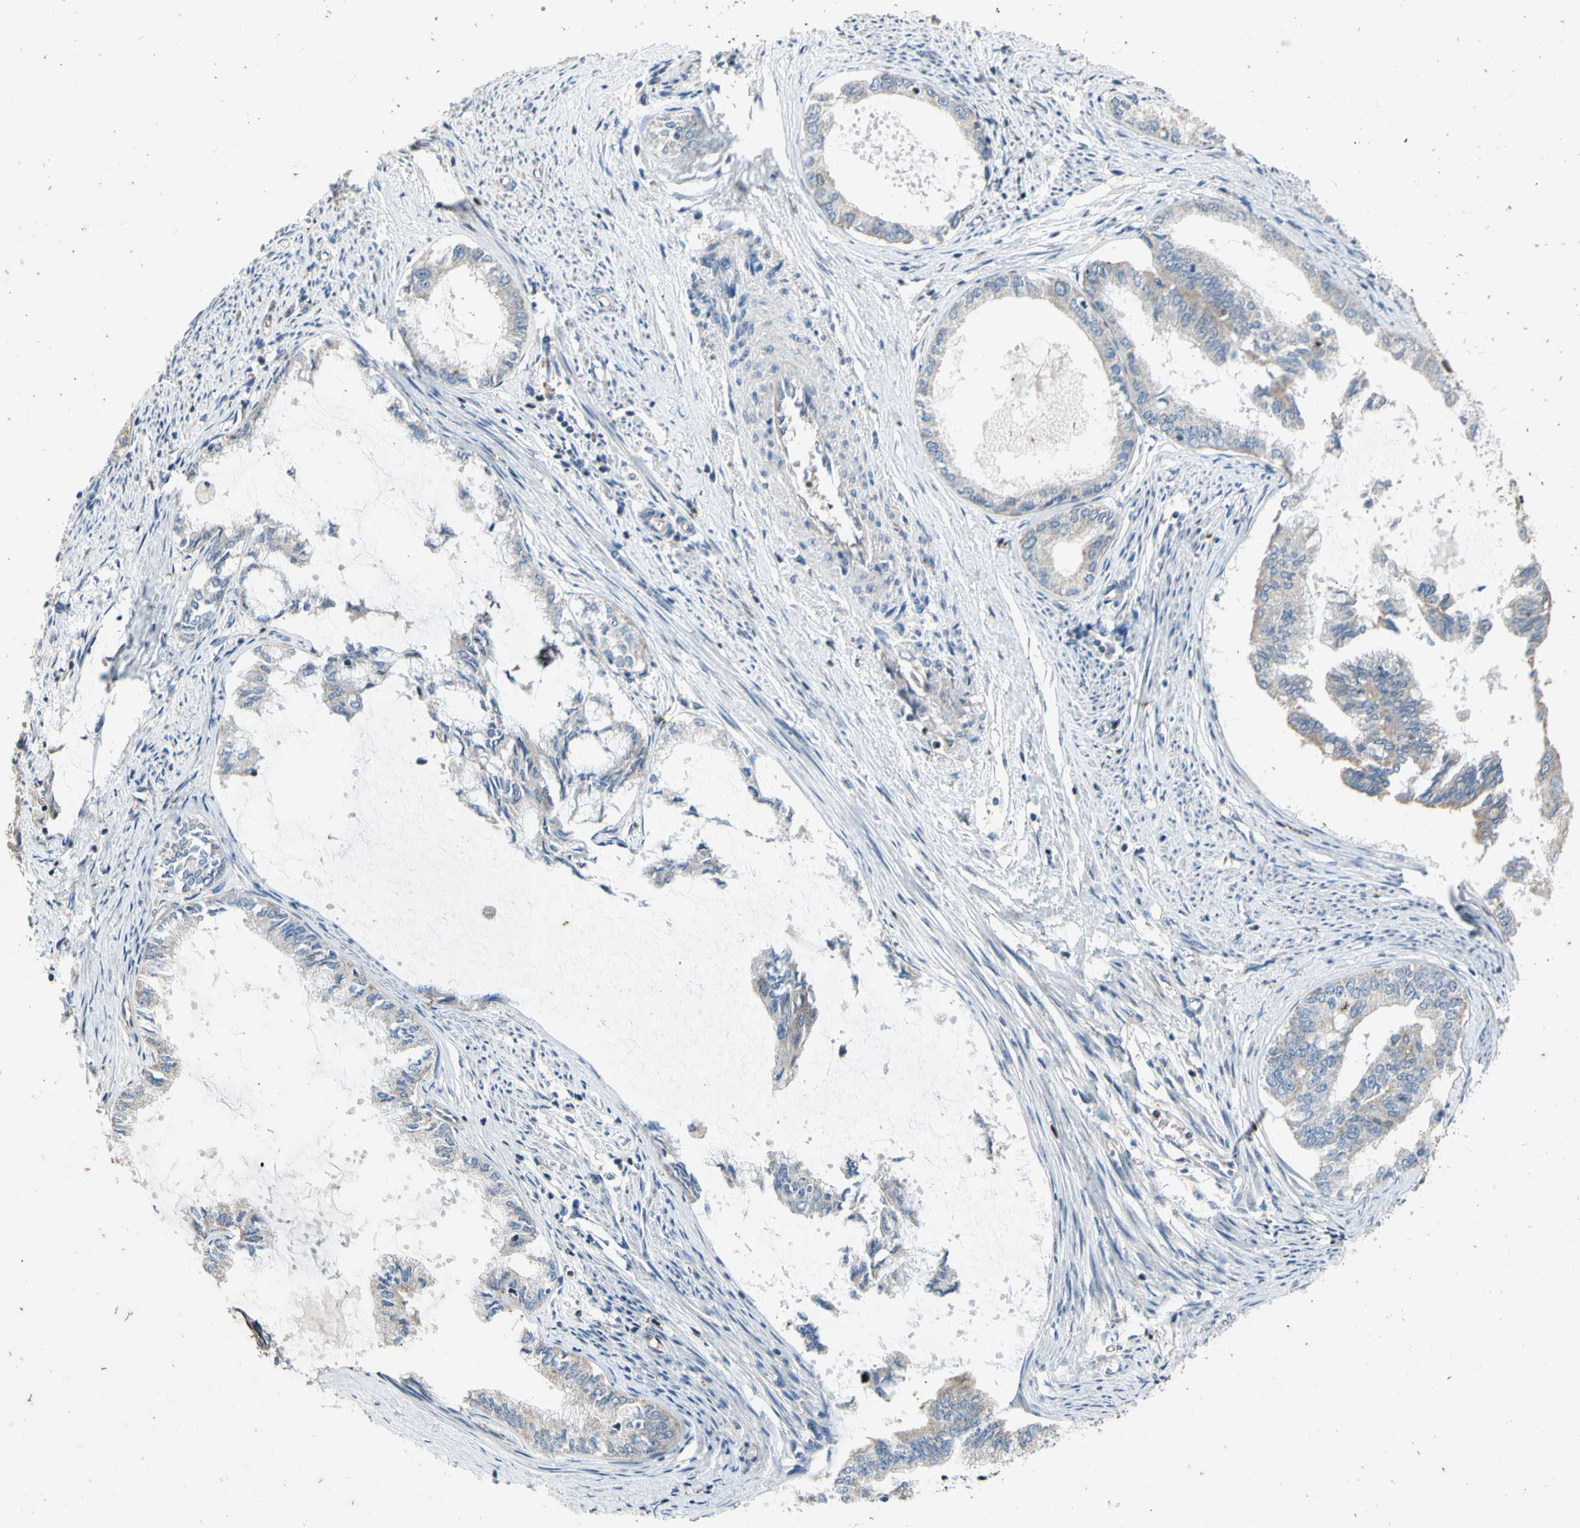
{"staining": {"intensity": "weak", "quantity": ">75%", "location": "cytoplasmic/membranous"}, "tissue": "endometrial cancer", "cell_type": "Tumor cells", "image_type": "cancer", "snomed": [{"axis": "morphology", "description": "Adenocarcinoma, NOS"}, {"axis": "topography", "description": "Endometrium"}], "caption": "A brown stain highlights weak cytoplasmic/membranous positivity of a protein in adenocarcinoma (endometrial) tumor cells.", "gene": "TBX21", "patient": {"sex": "female", "age": 86}}